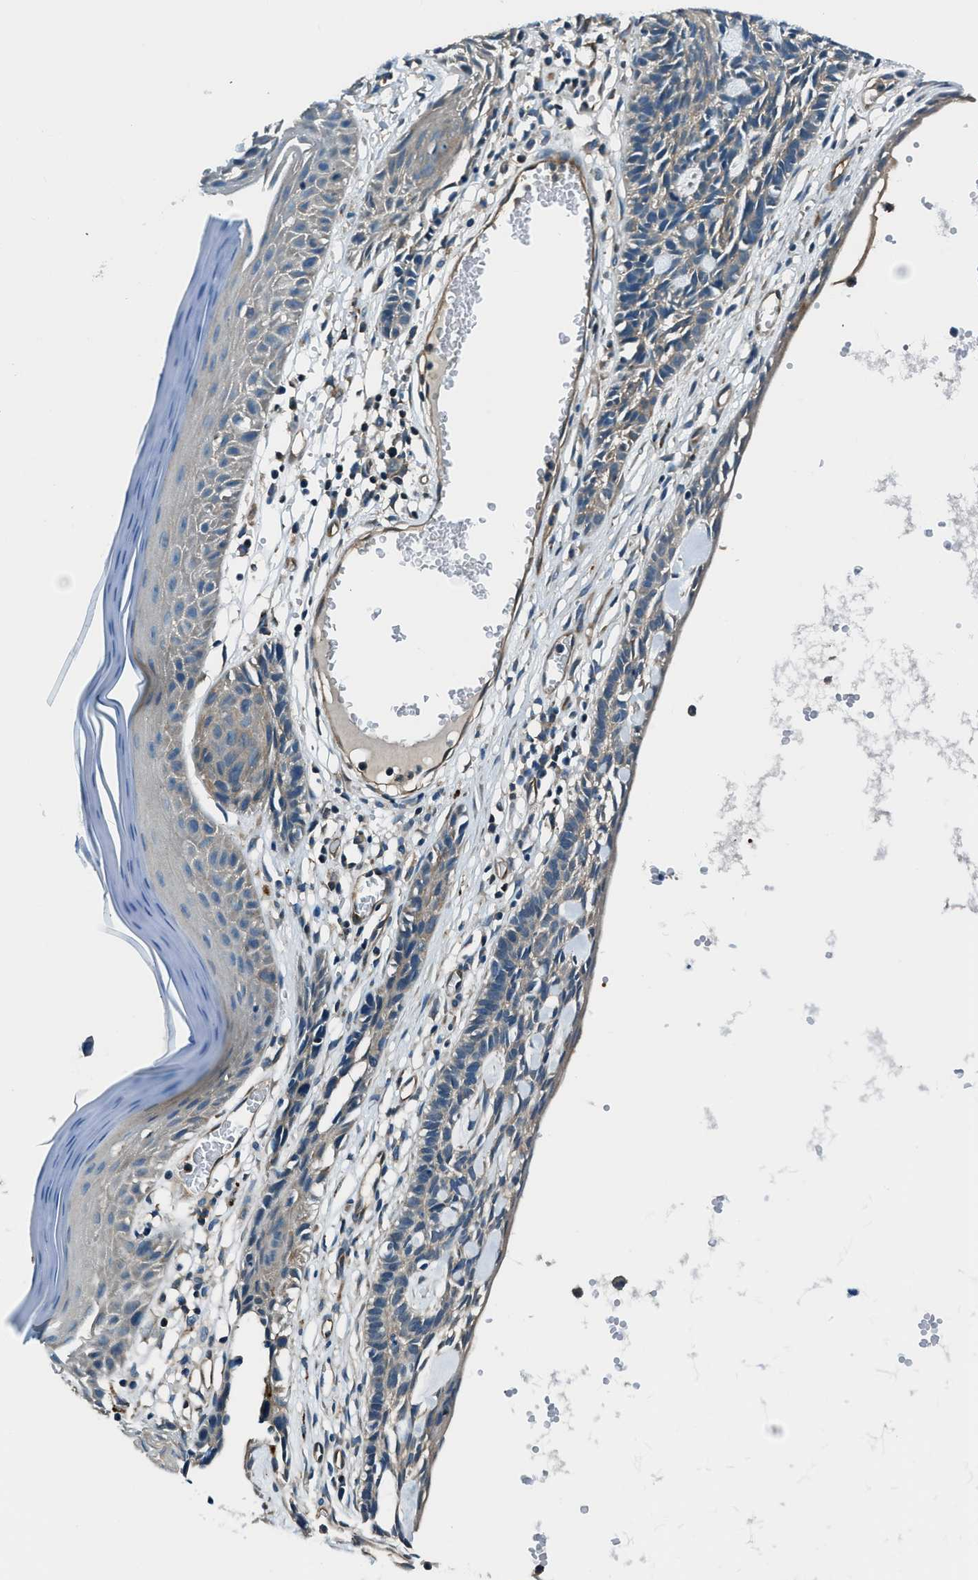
{"staining": {"intensity": "weak", "quantity": "25%-75%", "location": "cytoplasmic/membranous"}, "tissue": "skin cancer", "cell_type": "Tumor cells", "image_type": "cancer", "snomed": [{"axis": "morphology", "description": "Basal cell carcinoma"}, {"axis": "topography", "description": "Skin"}], "caption": "Basal cell carcinoma (skin) stained with a protein marker demonstrates weak staining in tumor cells.", "gene": "SLC19A2", "patient": {"sex": "male", "age": 67}}